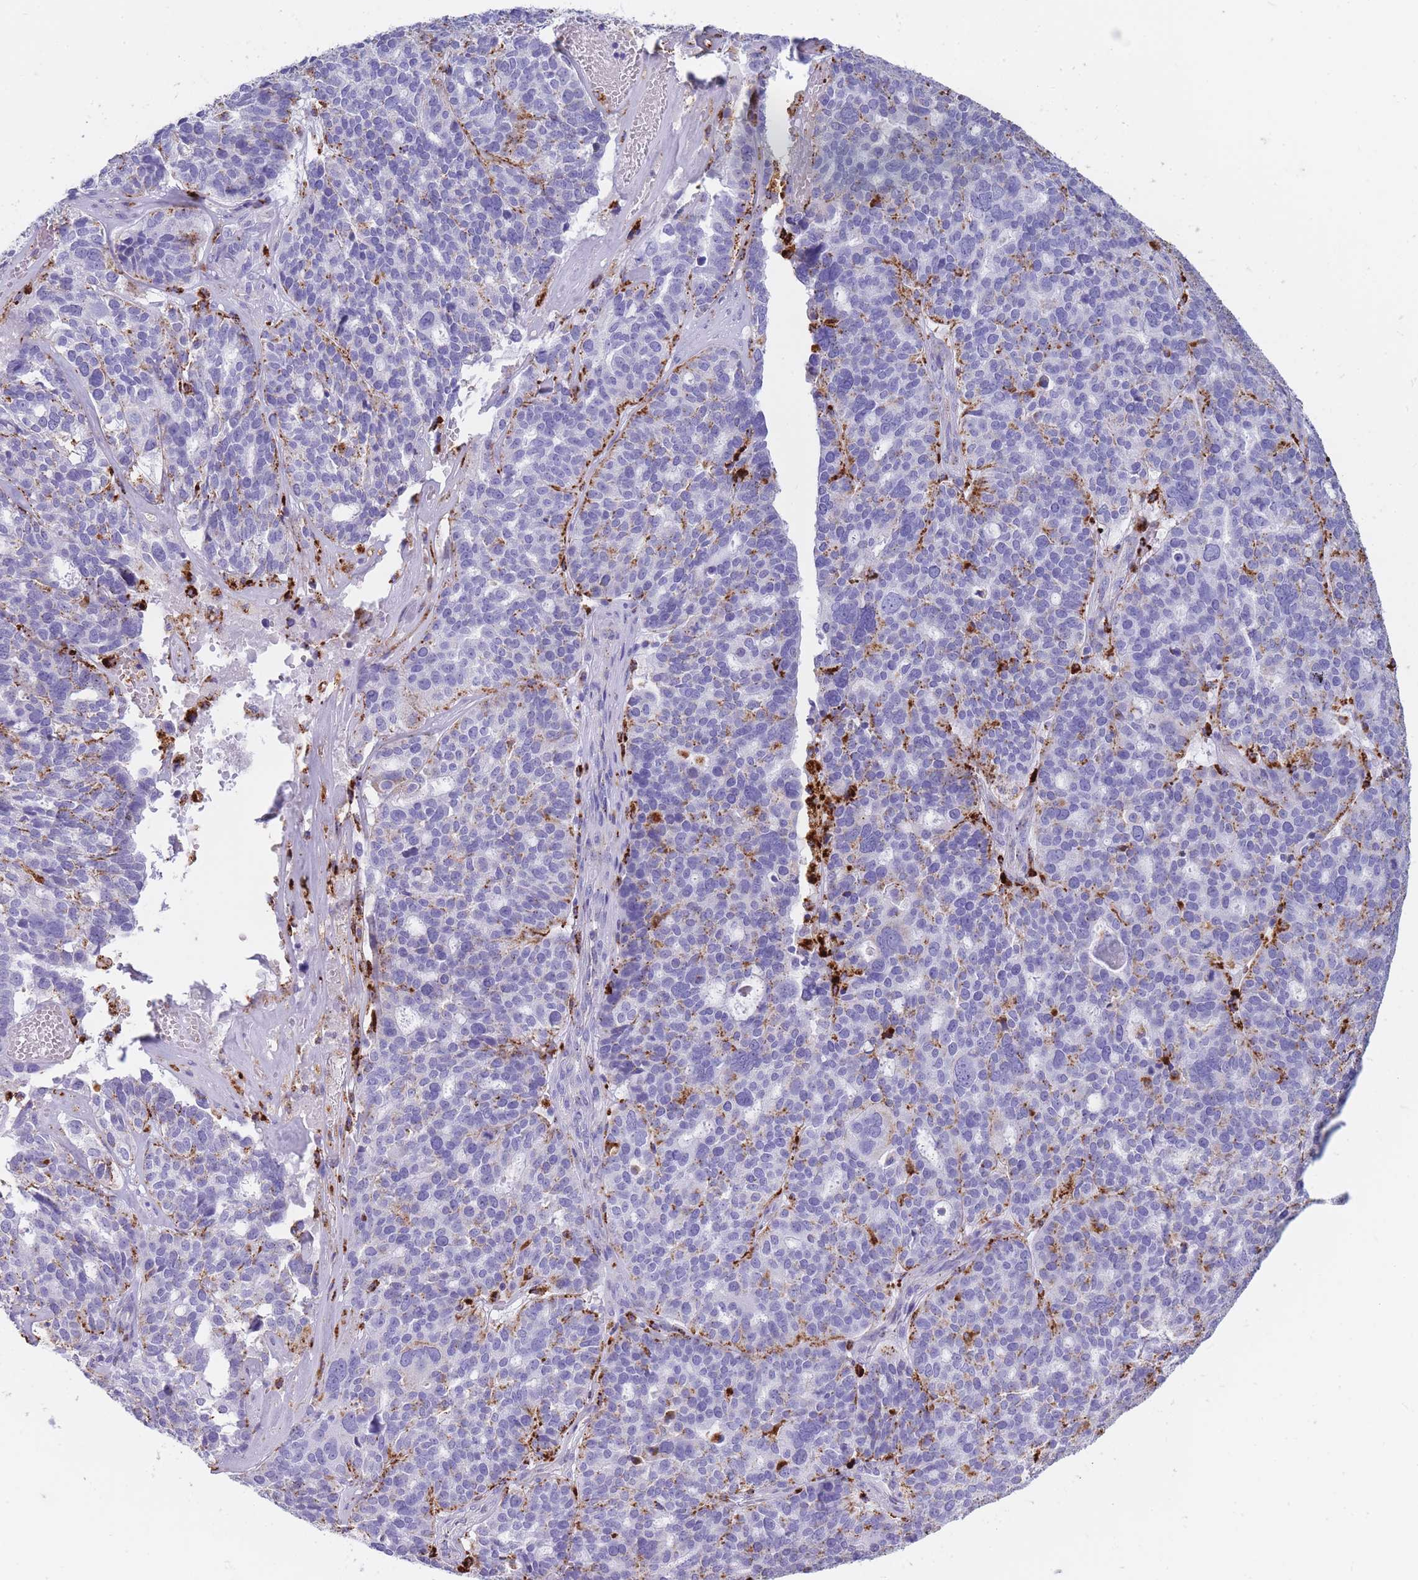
{"staining": {"intensity": "strong", "quantity": "<25%", "location": "cytoplasmic/membranous"}, "tissue": "ovarian cancer", "cell_type": "Tumor cells", "image_type": "cancer", "snomed": [{"axis": "morphology", "description": "Cystadenocarcinoma, serous, NOS"}, {"axis": "topography", "description": "Ovary"}], "caption": "Protein staining of ovarian cancer (serous cystadenocarcinoma) tissue shows strong cytoplasmic/membranous positivity in about <25% of tumor cells. The staining was performed using DAB to visualize the protein expression in brown, while the nuclei were stained in blue with hematoxylin (Magnification: 20x).", "gene": "GAA", "patient": {"sex": "female", "age": 59}}